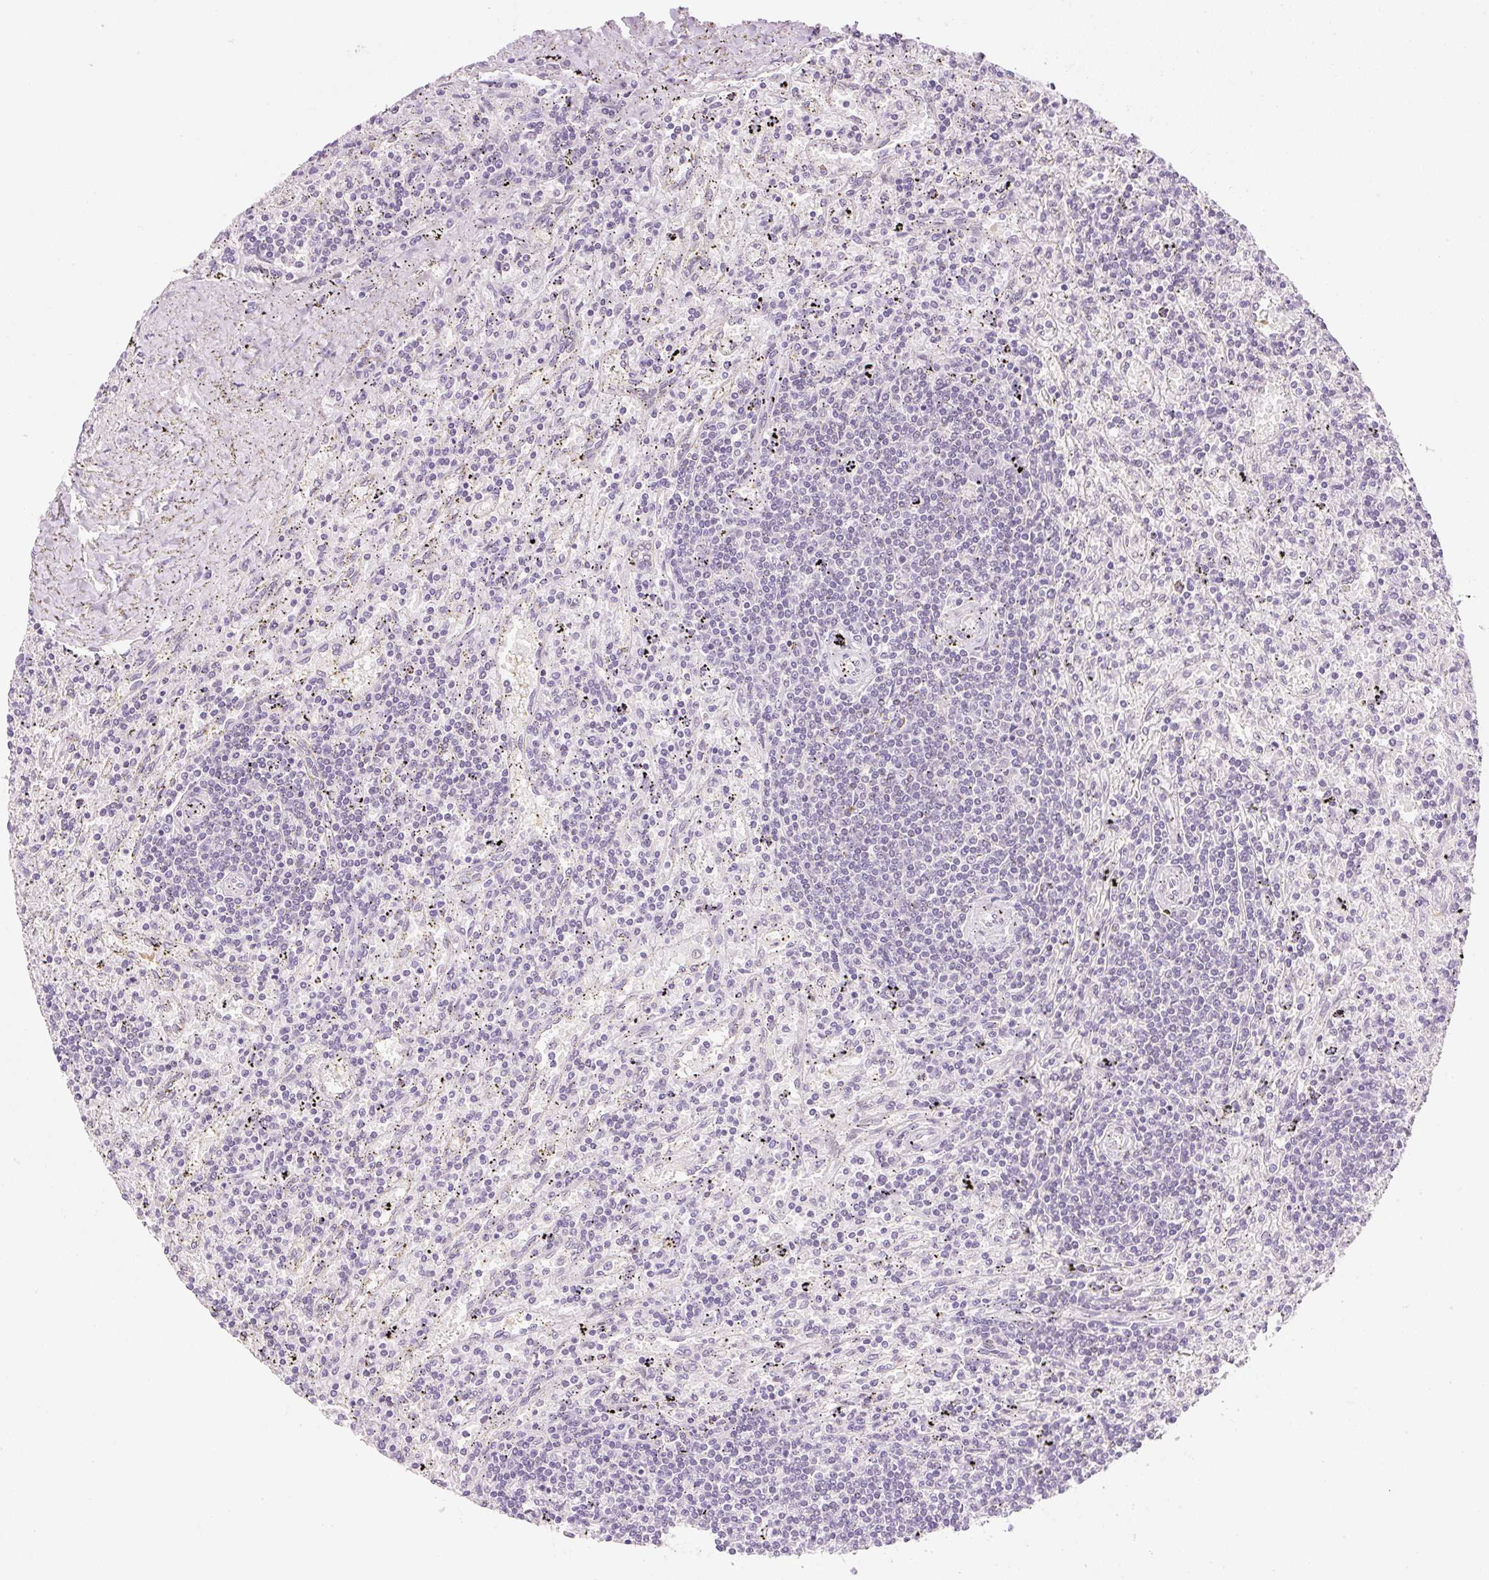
{"staining": {"intensity": "negative", "quantity": "none", "location": "none"}, "tissue": "lymphoma", "cell_type": "Tumor cells", "image_type": "cancer", "snomed": [{"axis": "morphology", "description": "Malignant lymphoma, non-Hodgkin's type, Low grade"}, {"axis": "topography", "description": "Spleen"}], "caption": "High power microscopy image of an immunohistochemistry (IHC) image of lymphoma, revealing no significant expression in tumor cells.", "gene": "SYNE3", "patient": {"sex": "male", "age": 76}}